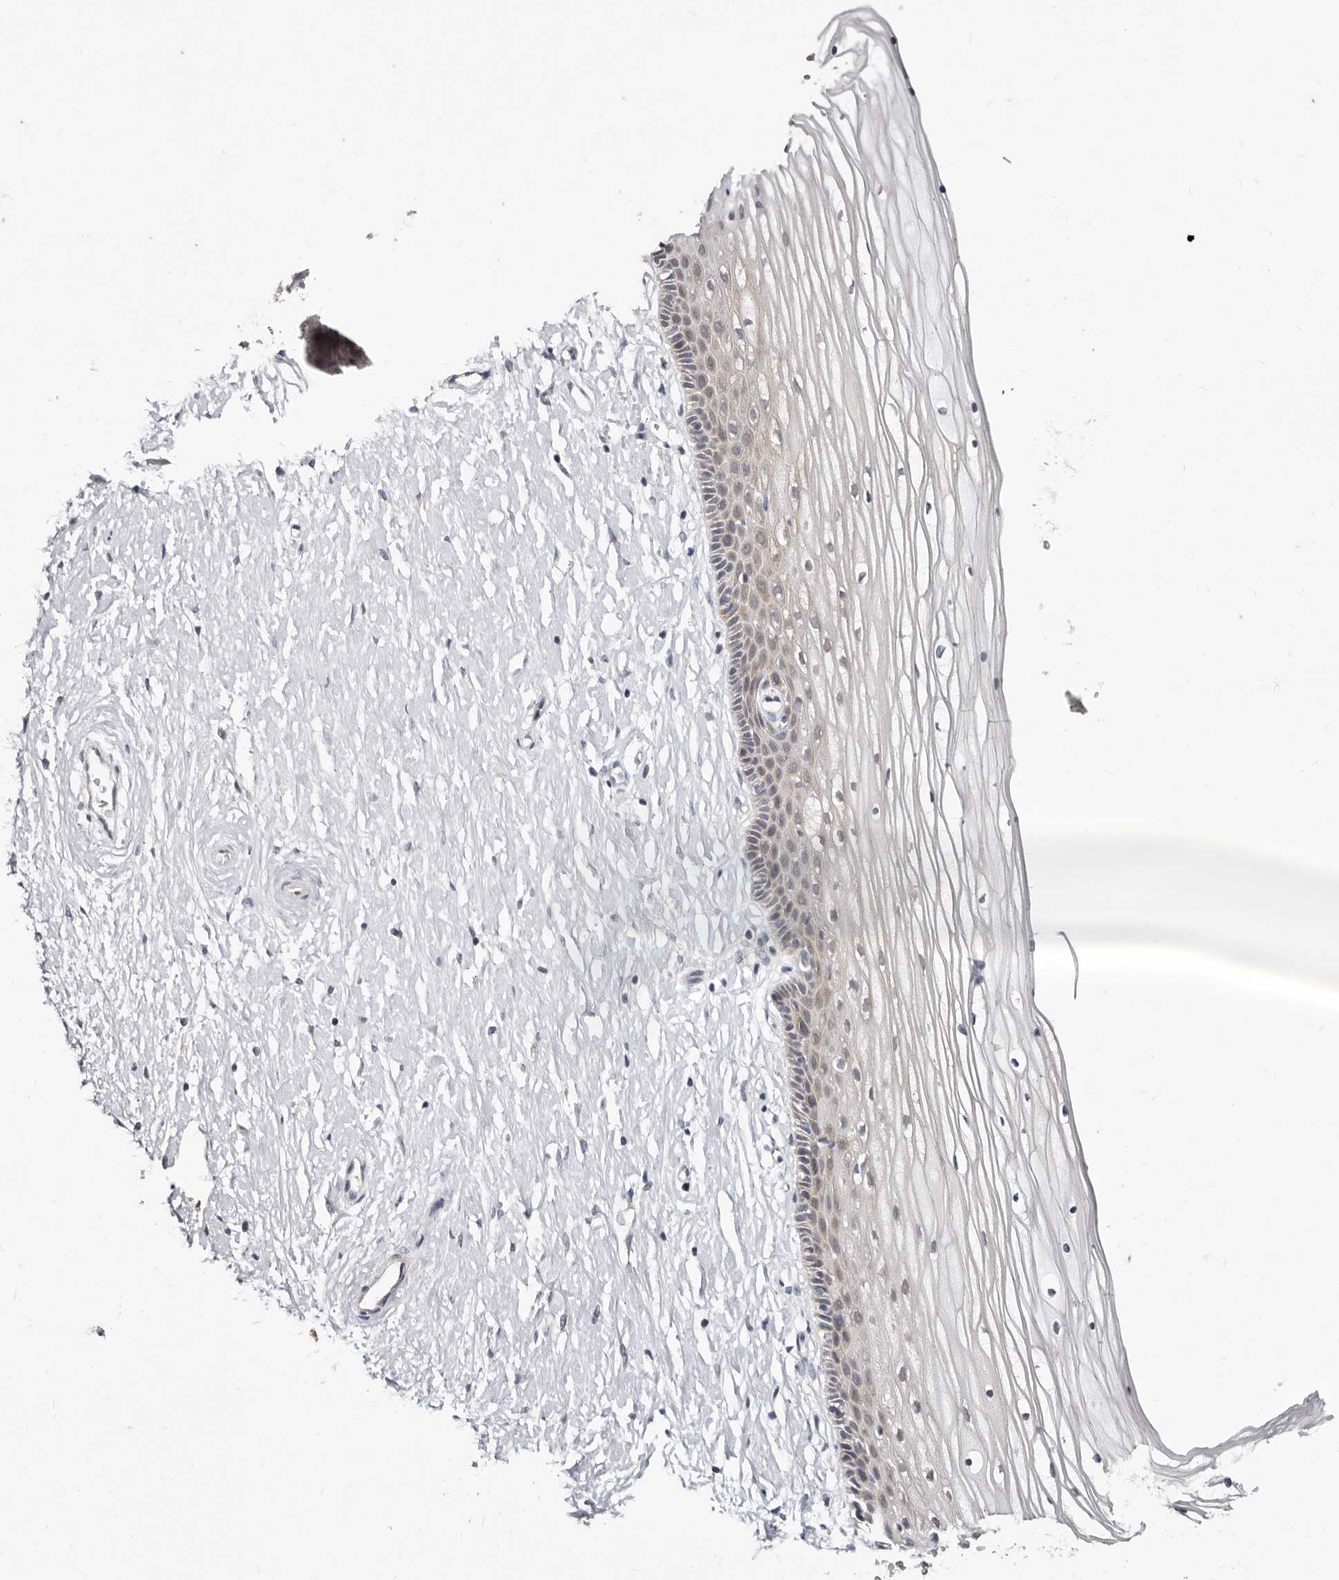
{"staining": {"intensity": "weak", "quantity": "25%-75%", "location": "cytoplasmic/membranous"}, "tissue": "vagina", "cell_type": "Squamous epithelial cells", "image_type": "normal", "snomed": [{"axis": "morphology", "description": "Normal tissue, NOS"}, {"axis": "topography", "description": "Vagina"}, {"axis": "topography", "description": "Cervix"}], "caption": "Protein positivity by IHC shows weak cytoplasmic/membranous positivity in about 25%-75% of squamous epithelial cells in benign vagina. (DAB (3,3'-diaminobenzidine) IHC, brown staining for protein, blue staining for nuclei).", "gene": "KLHL4", "patient": {"sex": "female", "age": 40}}